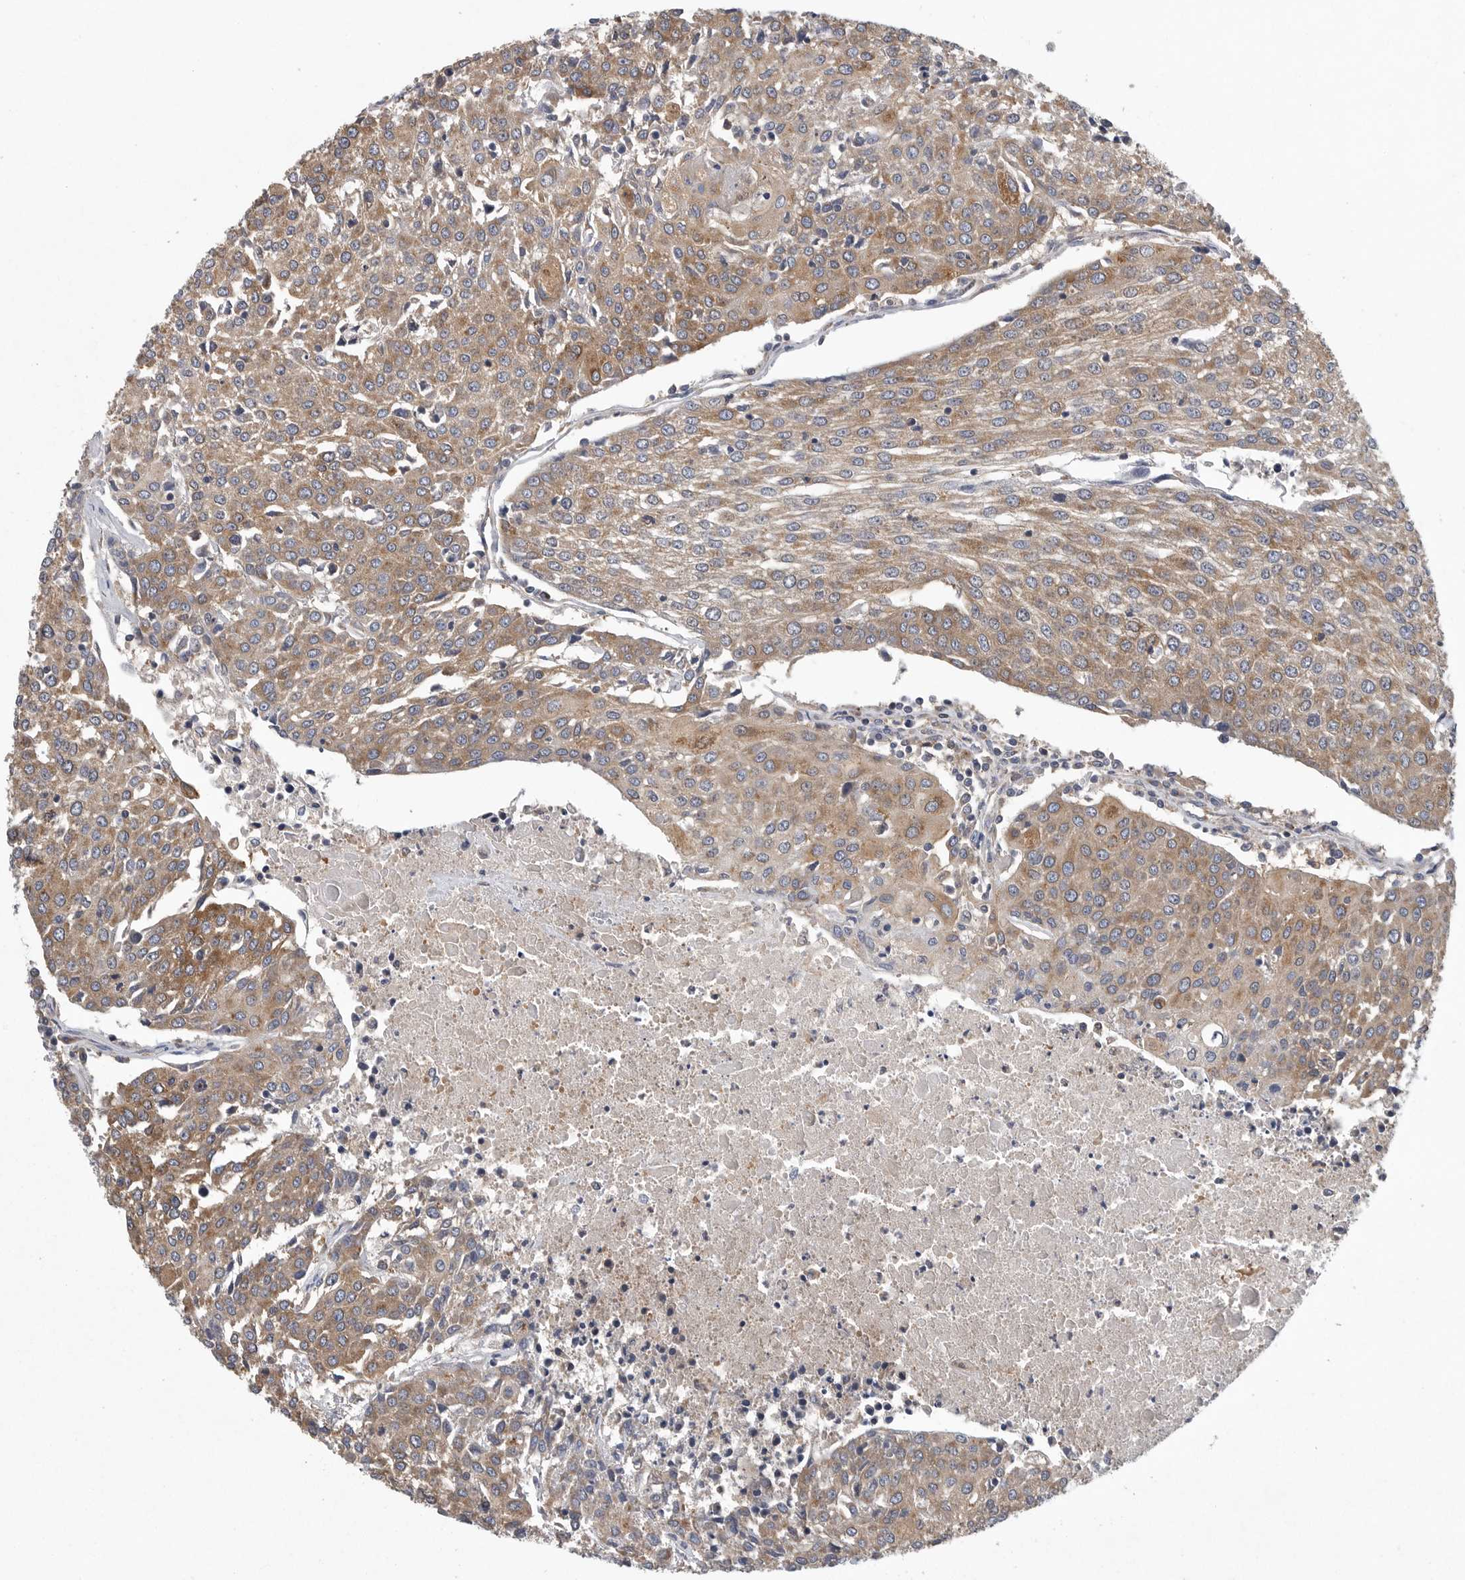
{"staining": {"intensity": "moderate", "quantity": ">75%", "location": "cytoplasmic/membranous"}, "tissue": "urothelial cancer", "cell_type": "Tumor cells", "image_type": "cancer", "snomed": [{"axis": "morphology", "description": "Urothelial carcinoma, High grade"}, {"axis": "topography", "description": "Urinary bladder"}], "caption": "Immunohistochemical staining of human urothelial cancer displays medium levels of moderate cytoplasmic/membranous protein positivity in approximately >75% of tumor cells.", "gene": "OXR1", "patient": {"sex": "female", "age": 85}}